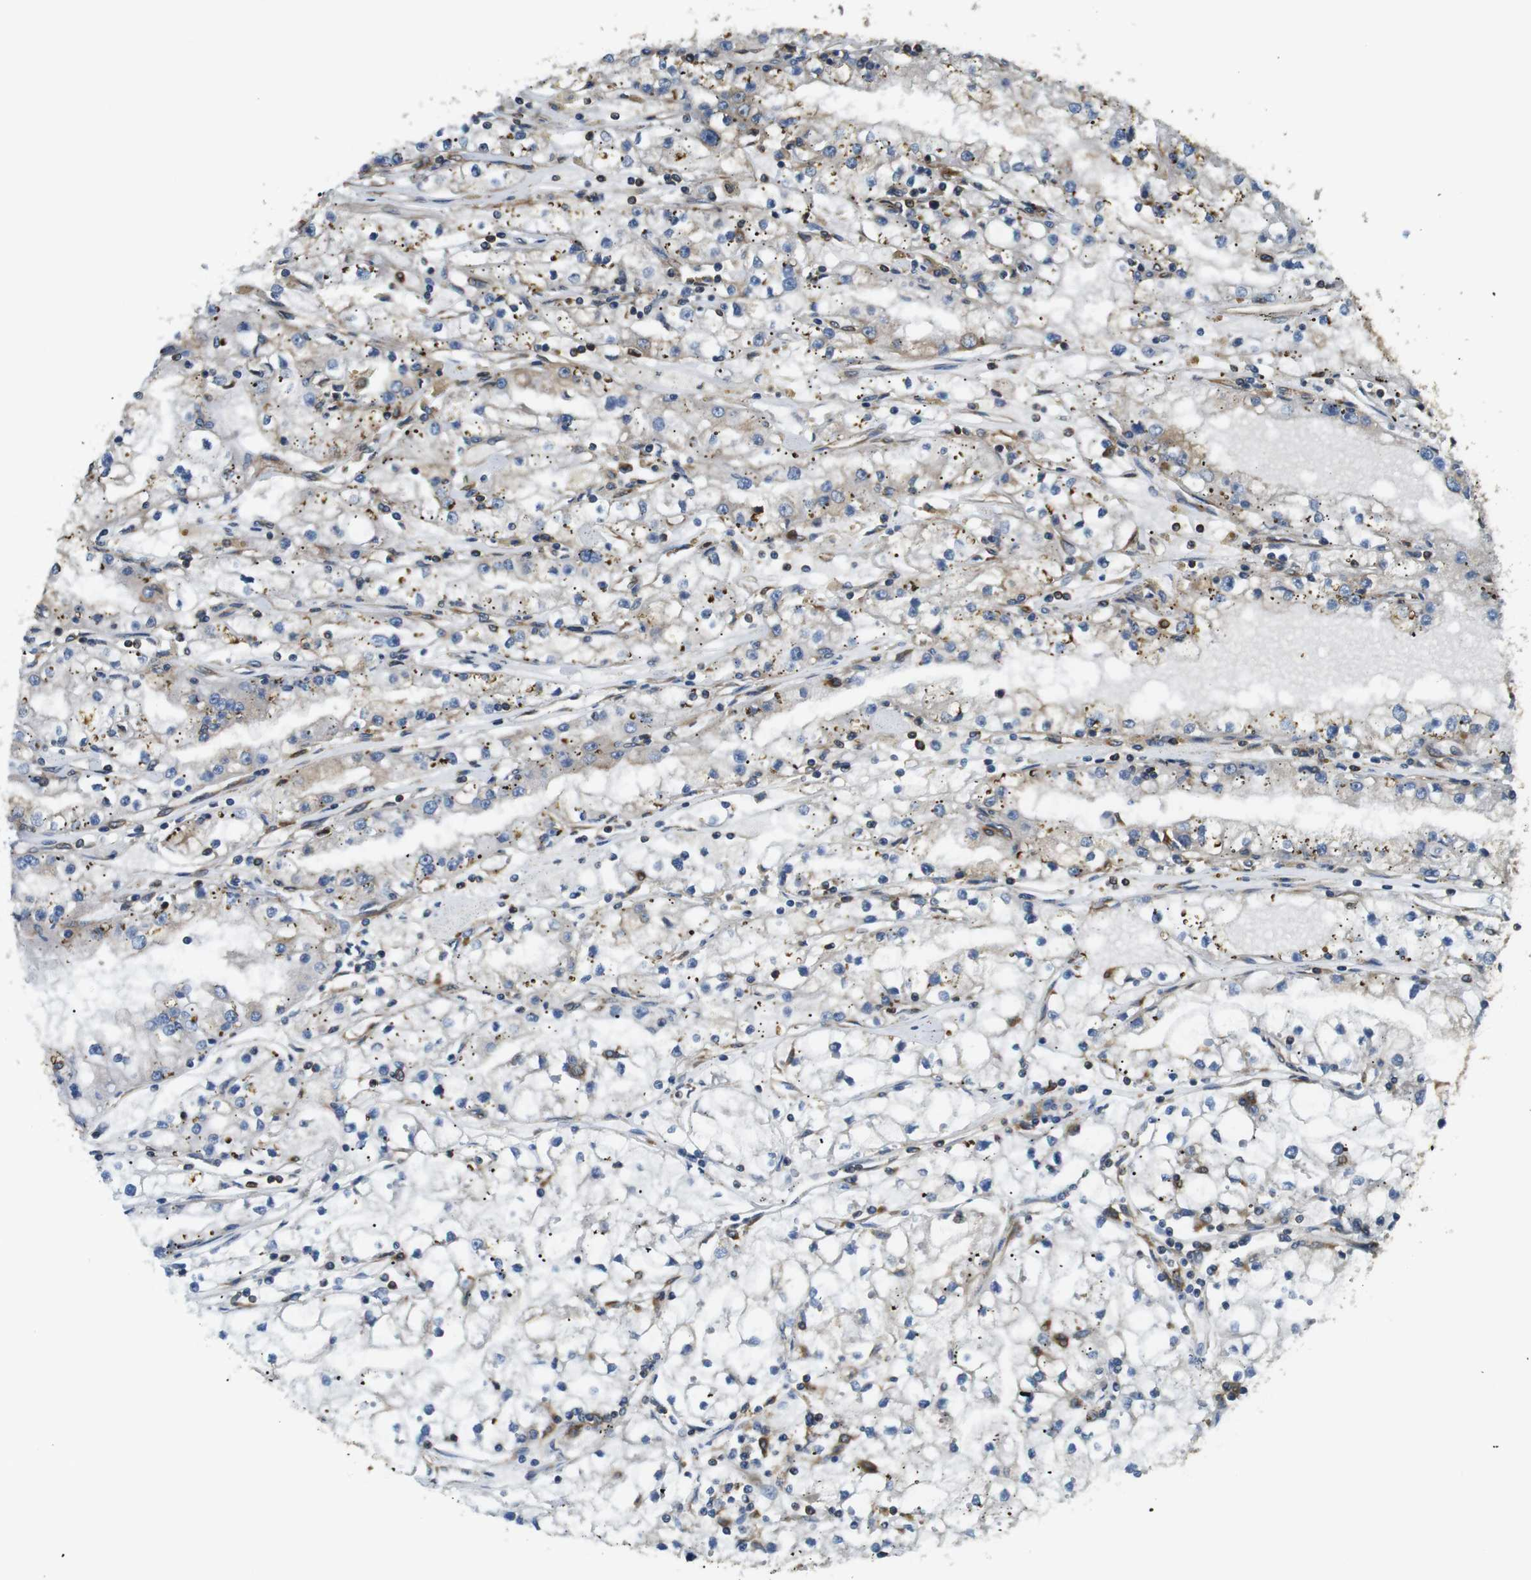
{"staining": {"intensity": "weak", "quantity": "<25%", "location": "cytoplasmic/membranous"}, "tissue": "renal cancer", "cell_type": "Tumor cells", "image_type": "cancer", "snomed": [{"axis": "morphology", "description": "Adenocarcinoma, NOS"}, {"axis": "topography", "description": "Kidney"}], "caption": "An immunohistochemistry (IHC) histopathology image of renal adenocarcinoma is shown. There is no staining in tumor cells of renal adenocarcinoma.", "gene": "TSC1", "patient": {"sex": "male", "age": 56}}